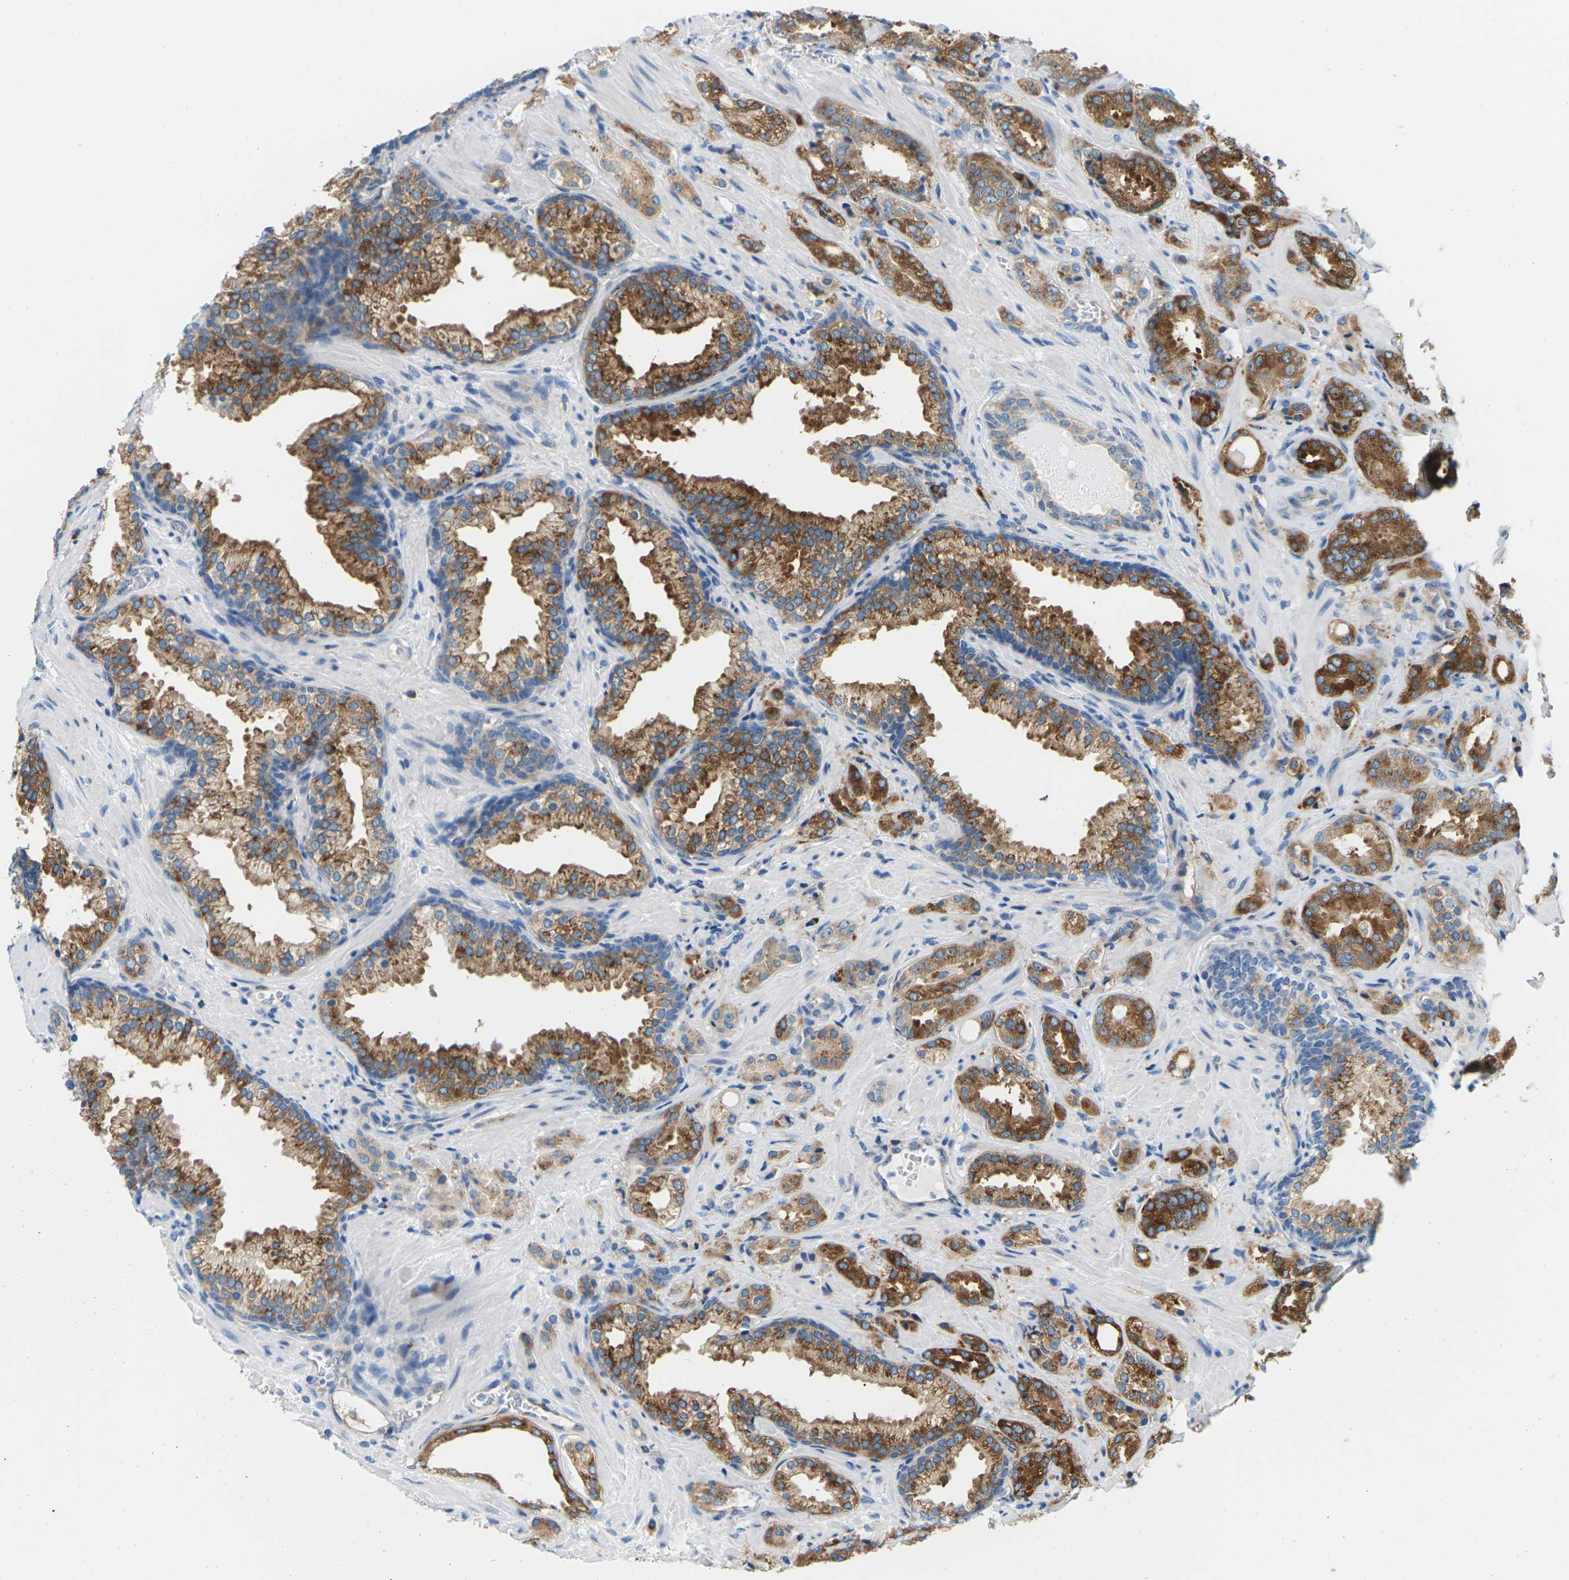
{"staining": {"intensity": "strong", "quantity": ">75%", "location": "cytoplasmic/membranous"}, "tissue": "prostate cancer", "cell_type": "Tumor cells", "image_type": "cancer", "snomed": [{"axis": "morphology", "description": "Adenocarcinoma, High grade"}, {"axis": "topography", "description": "Prostate"}], "caption": "Human prostate cancer stained with a protein marker shows strong staining in tumor cells.", "gene": "SYNGR2", "patient": {"sex": "male", "age": 64}}